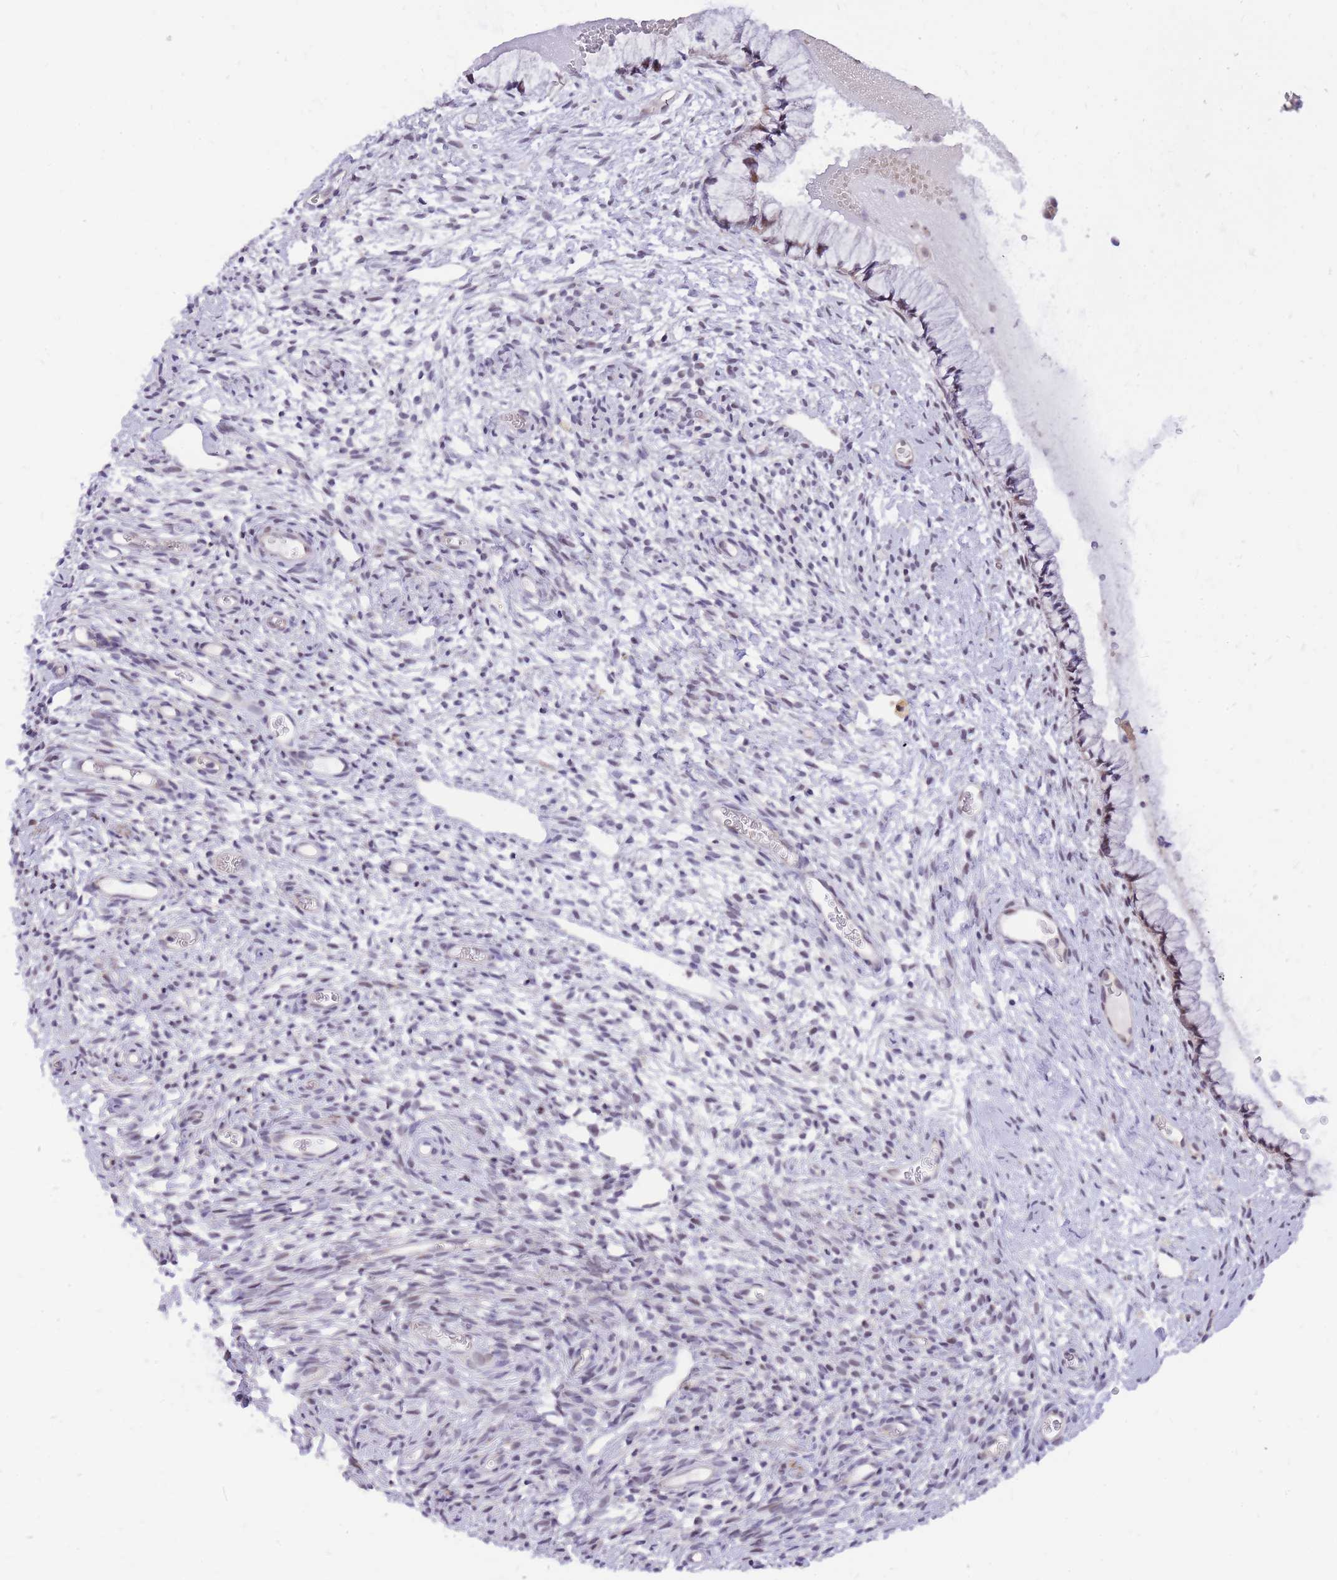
{"staining": {"intensity": "moderate", "quantity": "<25%", "location": "nuclear"}, "tissue": "cervix", "cell_type": "Glandular cells", "image_type": "normal", "snomed": [{"axis": "morphology", "description": "Normal tissue, NOS"}, {"axis": "topography", "description": "Cervix"}], "caption": "Cervix stained with a brown dye exhibits moderate nuclear positive positivity in about <25% of glandular cells.", "gene": "MINDY2", "patient": {"sex": "female", "age": 76}}